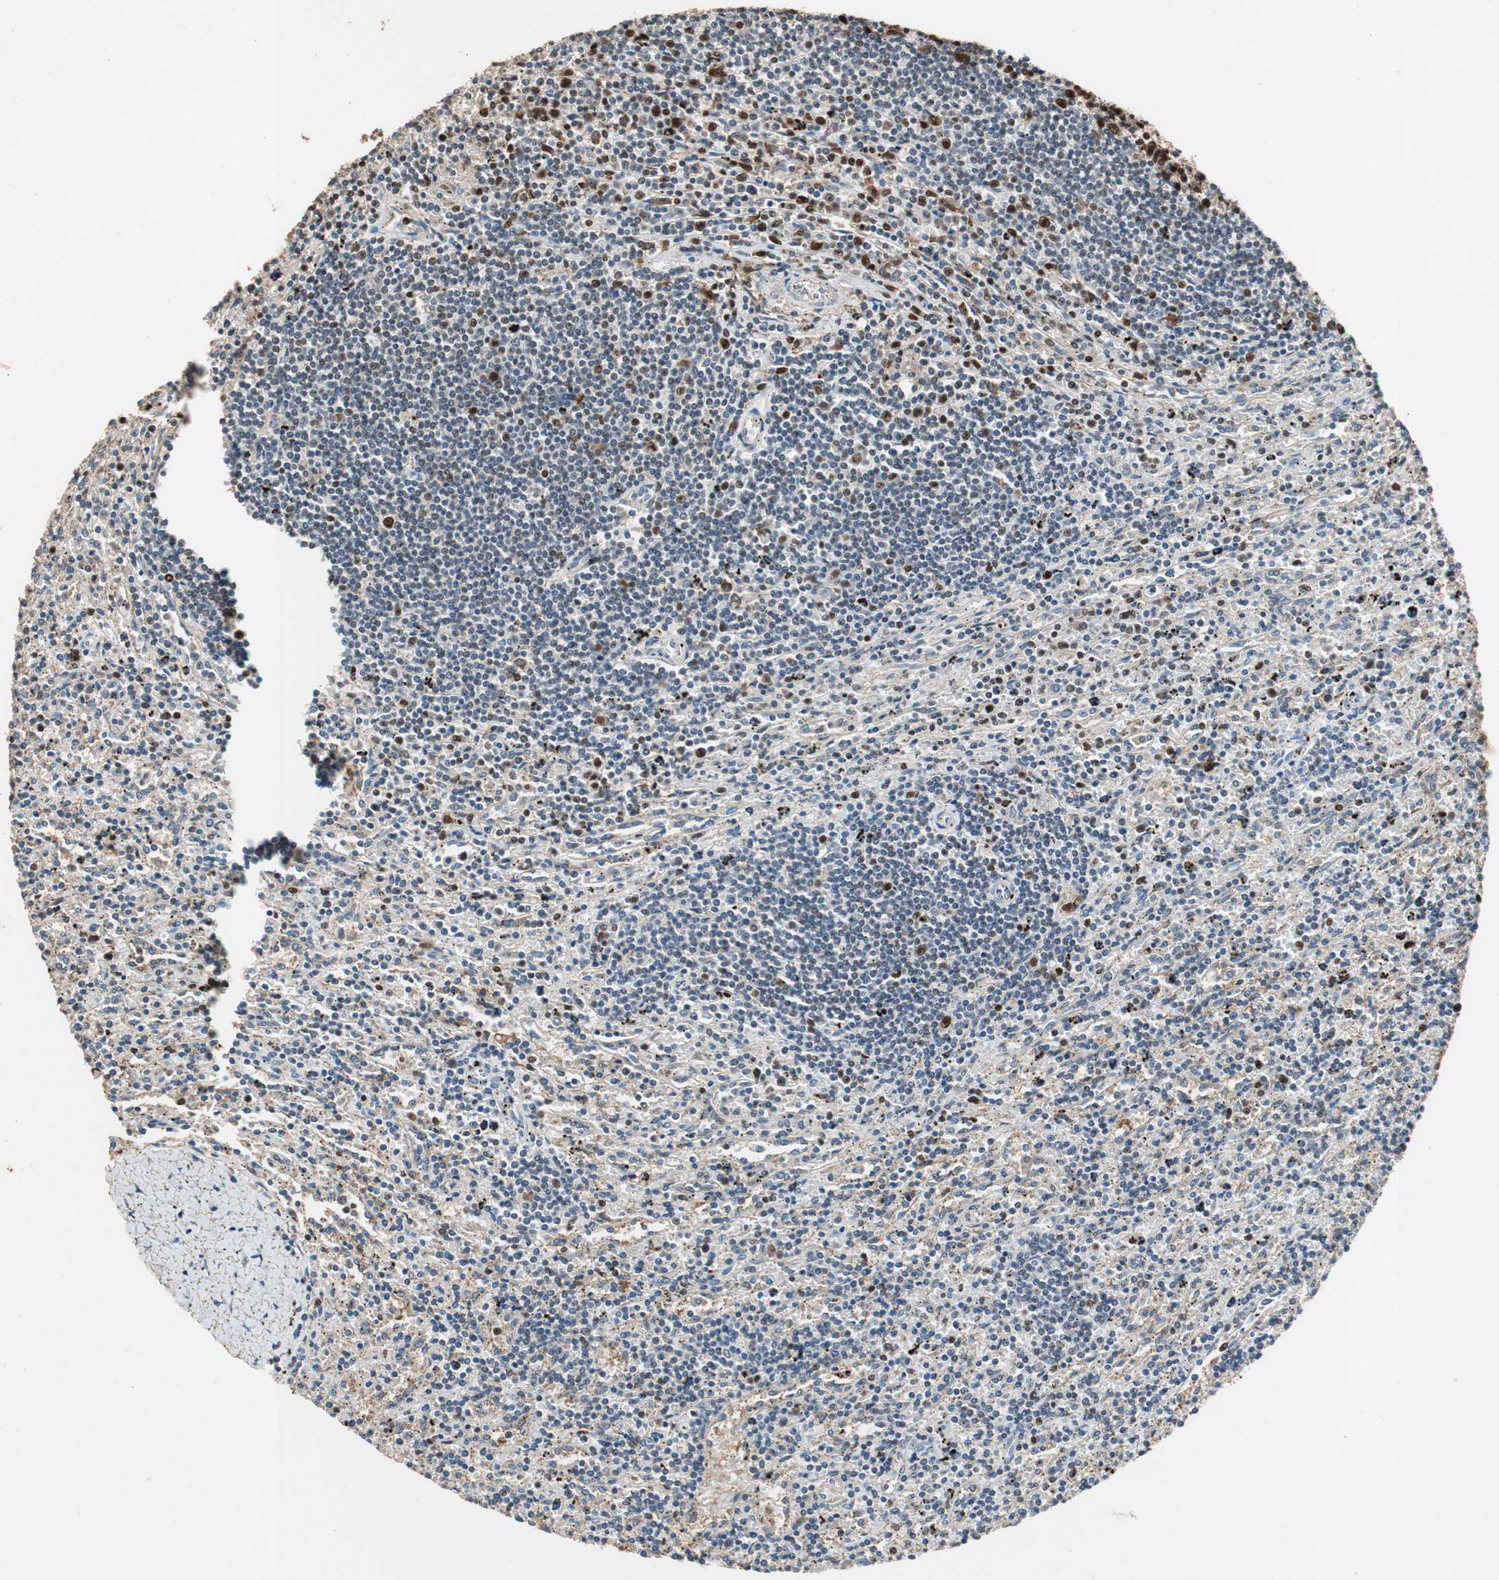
{"staining": {"intensity": "strong", "quantity": "<25%", "location": "nuclear"}, "tissue": "lymphoma", "cell_type": "Tumor cells", "image_type": "cancer", "snomed": [{"axis": "morphology", "description": "Malignant lymphoma, non-Hodgkin's type, Low grade"}, {"axis": "topography", "description": "Spleen"}], "caption": "Protein staining displays strong nuclear positivity in approximately <25% of tumor cells in malignant lymphoma, non-Hodgkin's type (low-grade).", "gene": "FEN1", "patient": {"sex": "male", "age": 76}}